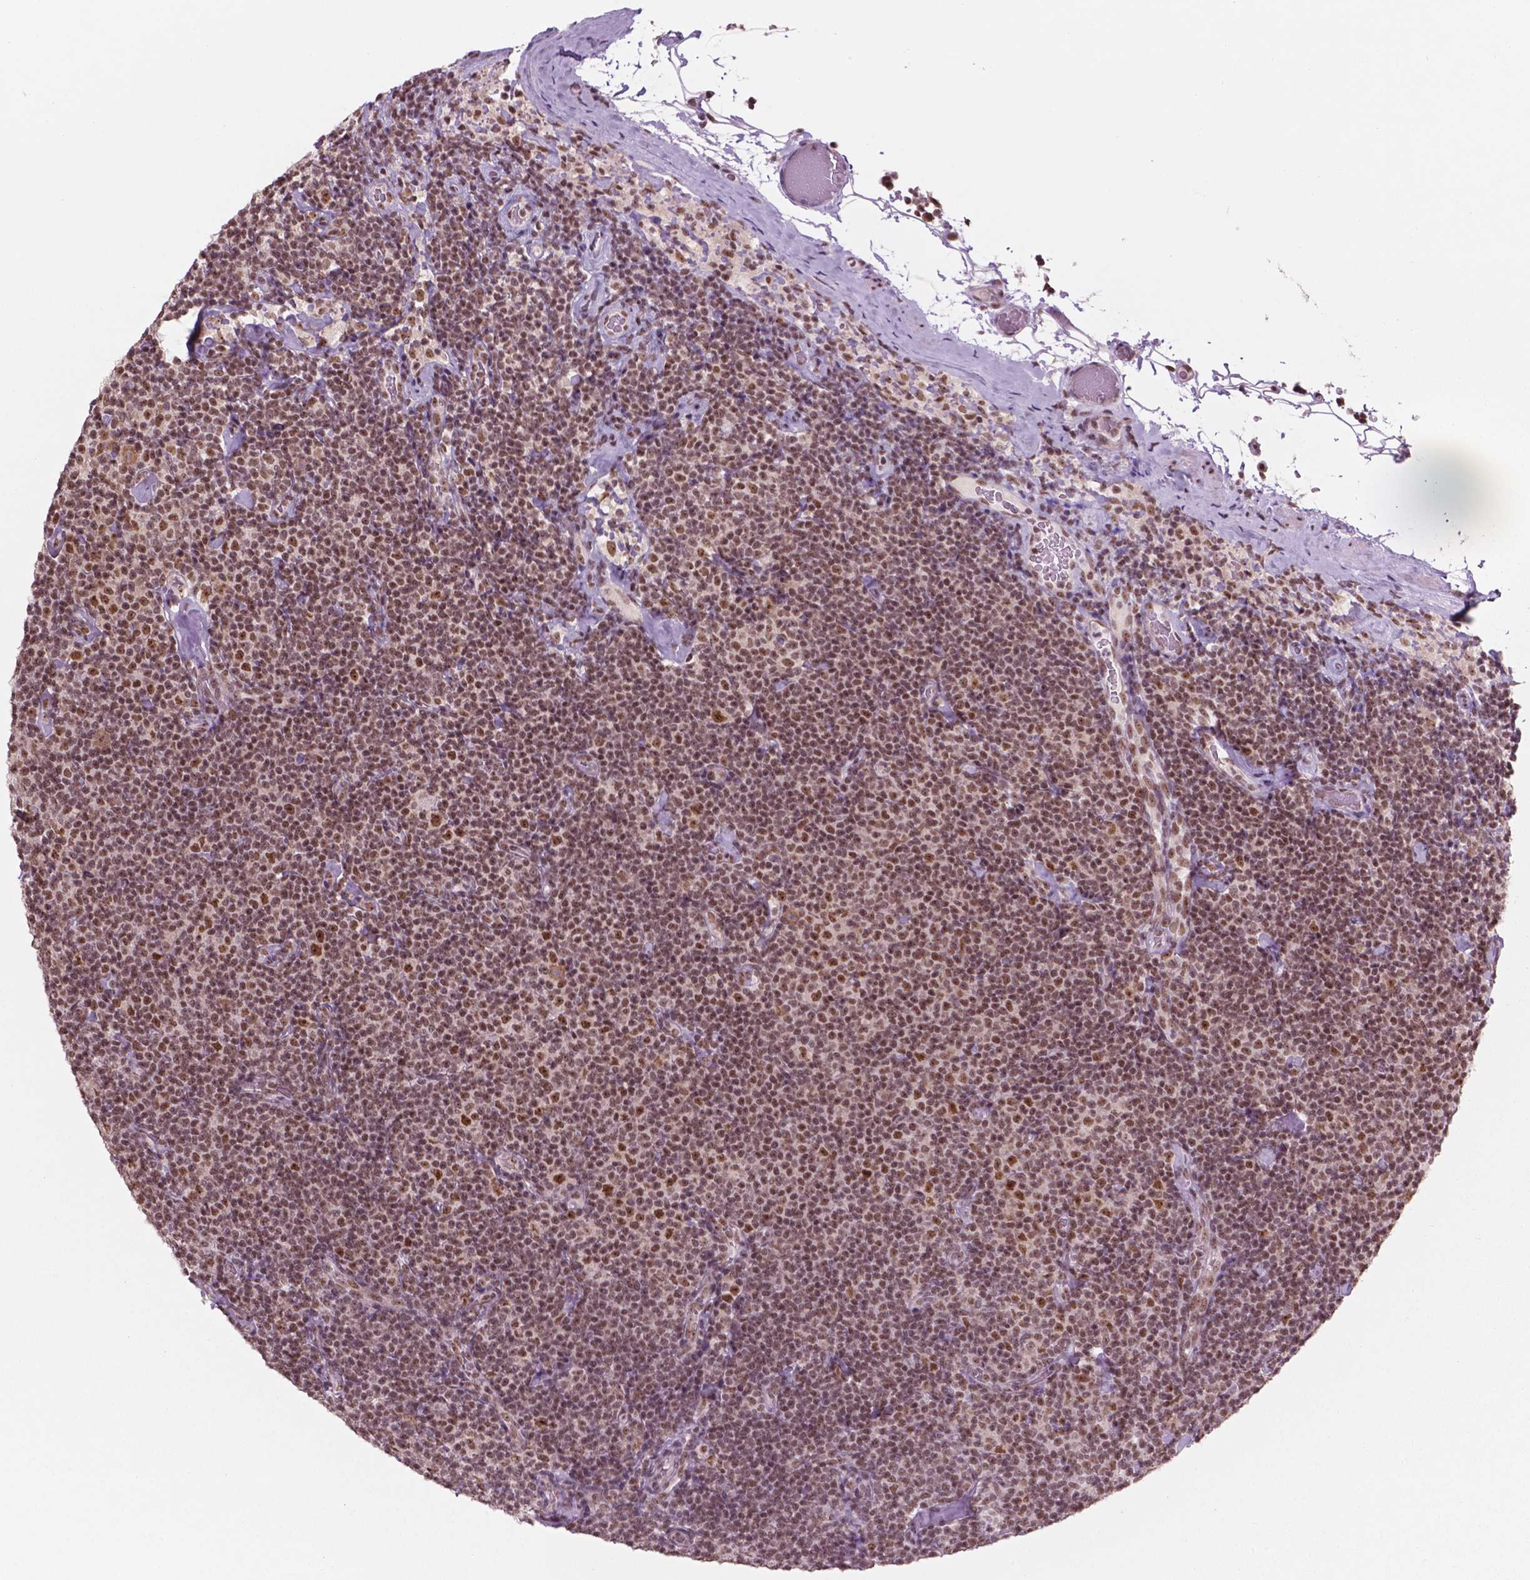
{"staining": {"intensity": "moderate", "quantity": ">75%", "location": "nuclear"}, "tissue": "lymphoma", "cell_type": "Tumor cells", "image_type": "cancer", "snomed": [{"axis": "morphology", "description": "Malignant lymphoma, non-Hodgkin's type, Low grade"}, {"axis": "topography", "description": "Lymph node"}], "caption": "Immunohistochemistry image of neoplastic tissue: lymphoma stained using IHC shows medium levels of moderate protein expression localized specifically in the nuclear of tumor cells, appearing as a nuclear brown color.", "gene": "POLR2E", "patient": {"sex": "male", "age": 81}}